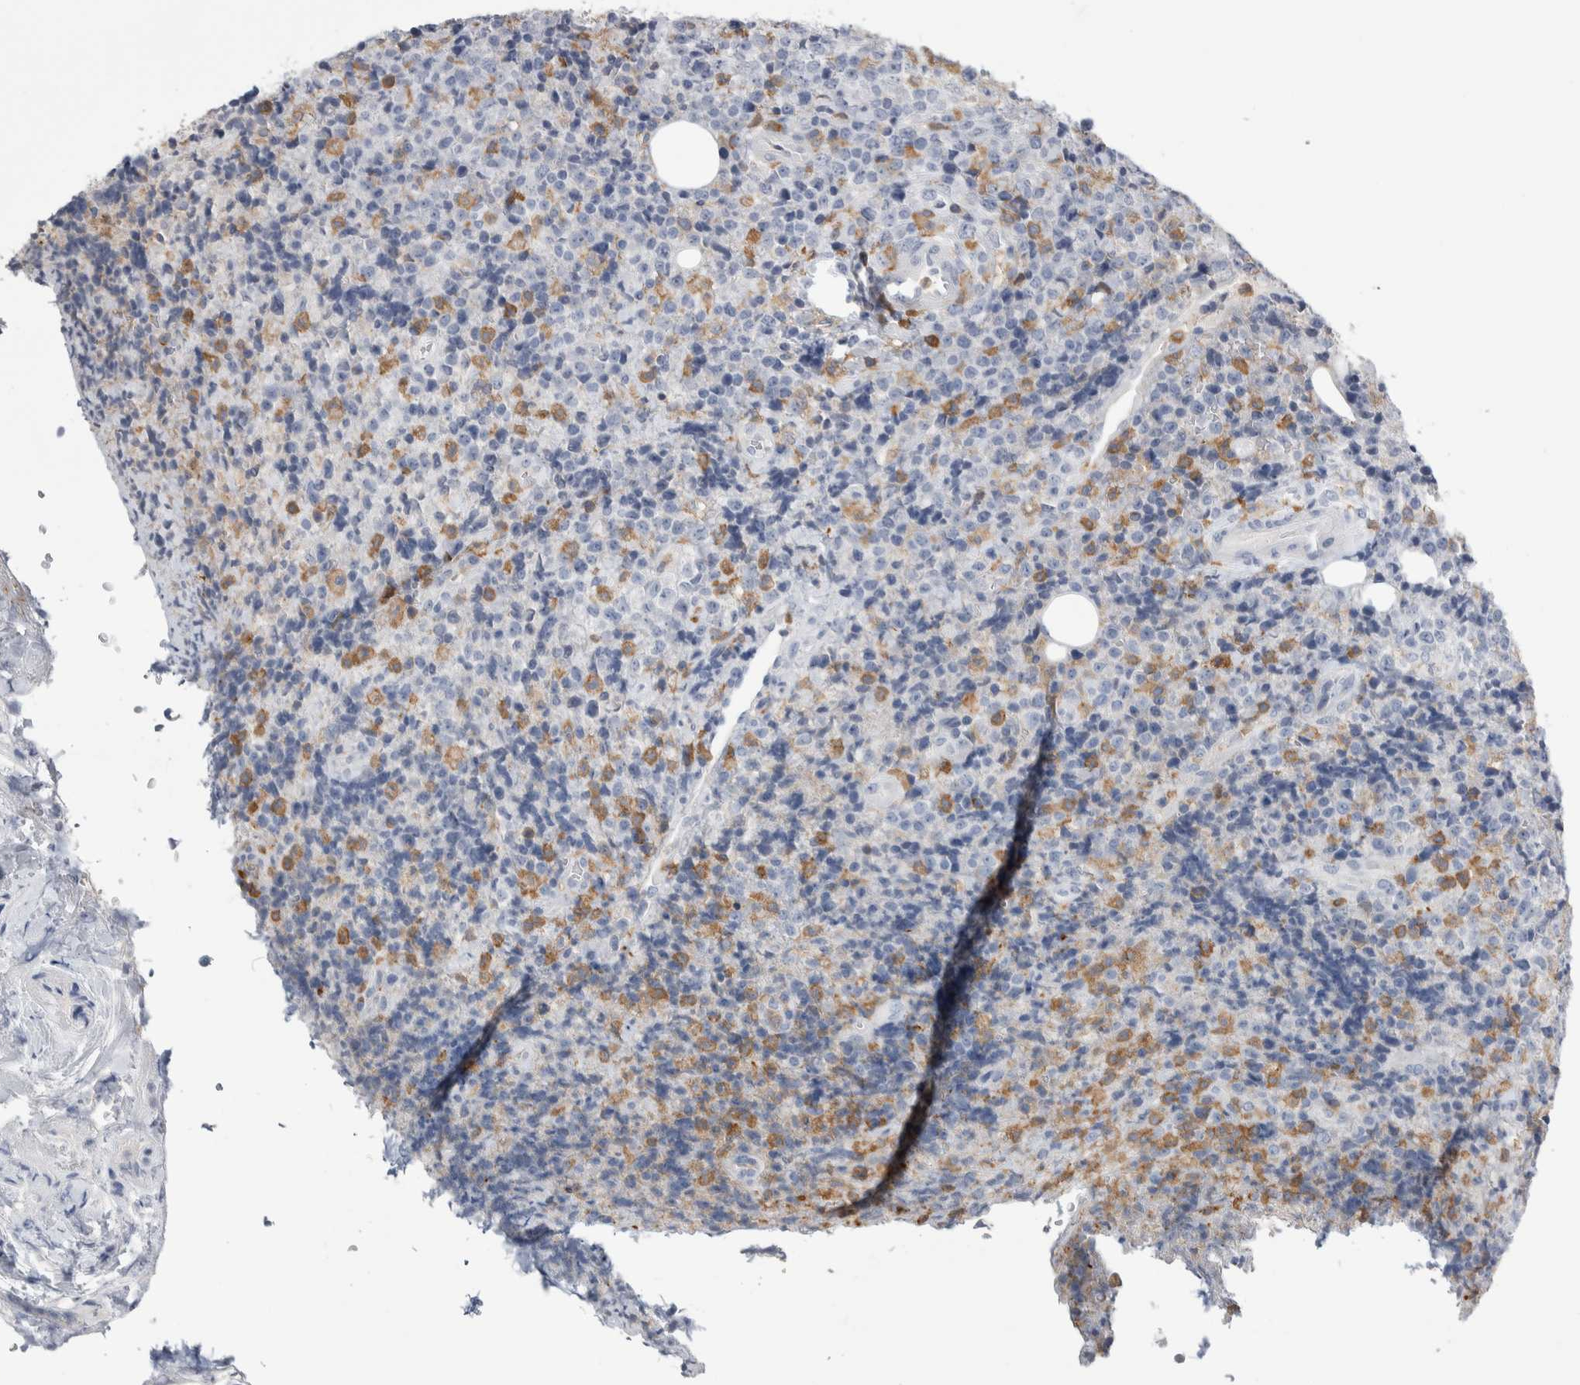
{"staining": {"intensity": "negative", "quantity": "none", "location": "none"}, "tissue": "lymphoma", "cell_type": "Tumor cells", "image_type": "cancer", "snomed": [{"axis": "morphology", "description": "Malignant lymphoma, non-Hodgkin's type, High grade"}, {"axis": "topography", "description": "Lymph node"}], "caption": "The photomicrograph displays no significant expression in tumor cells of malignant lymphoma, non-Hodgkin's type (high-grade).", "gene": "SKAP2", "patient": {"sex": "male", "age": 13}}